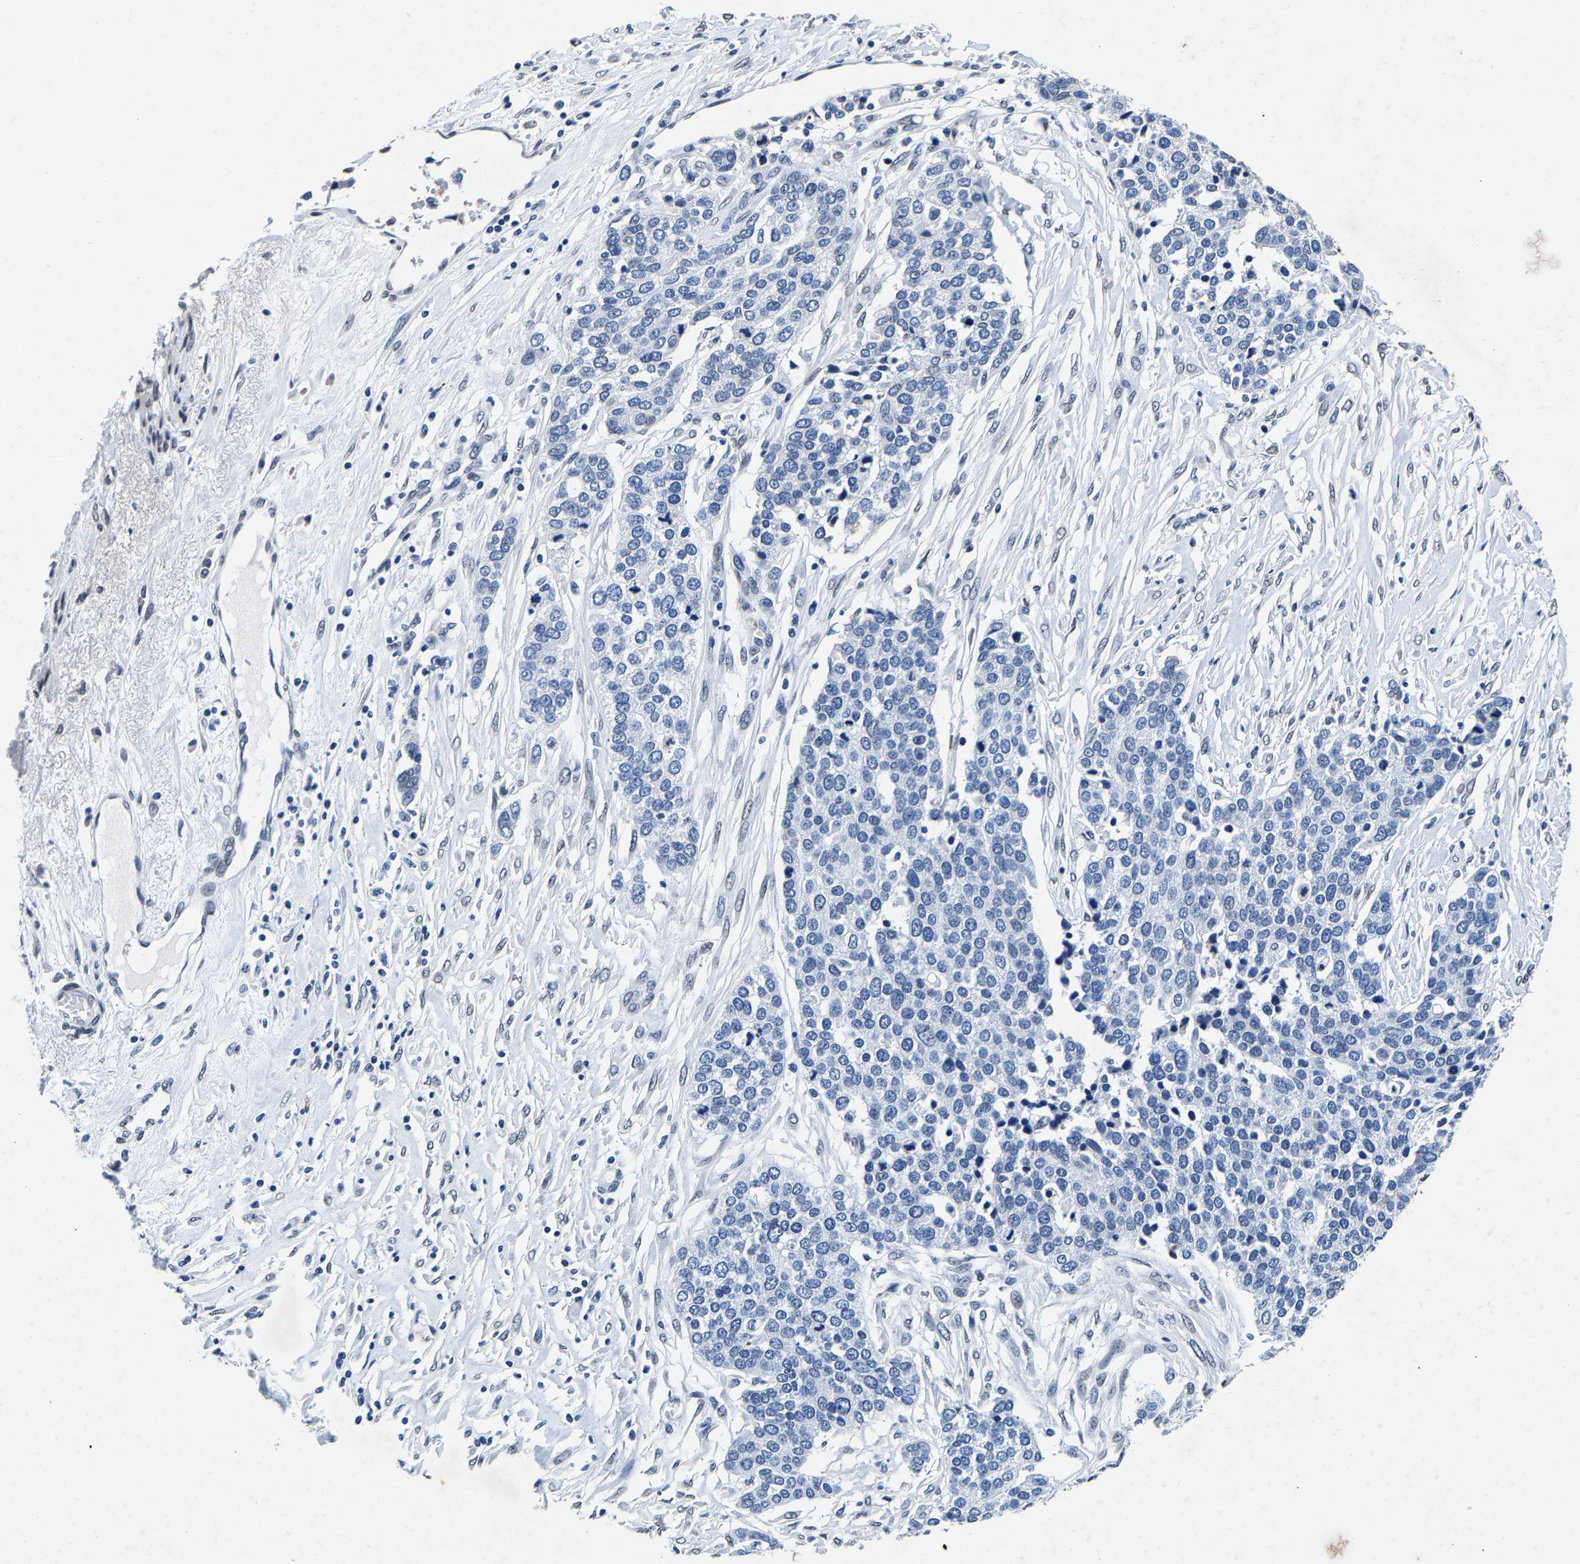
{"staining": {"intensity": "negative", "quantity": "none", "location": "none"}, "tissue": "ovarian cancer", "cell_type": "Tumor cells", "image_type": "cancer", "snomed": [{"axis": "morphology", "description": "Cystadenocarcinoma, serous, NOS"}, {"axis": "topography", "description": "Ovary"}], "caption": "A micrograph of human ovarian cancer (serous cystadenocarcinoma) is negative for staining in tumor cells.", "gene": "UBN2", "patient": {"sex": "female", "age": 44}}